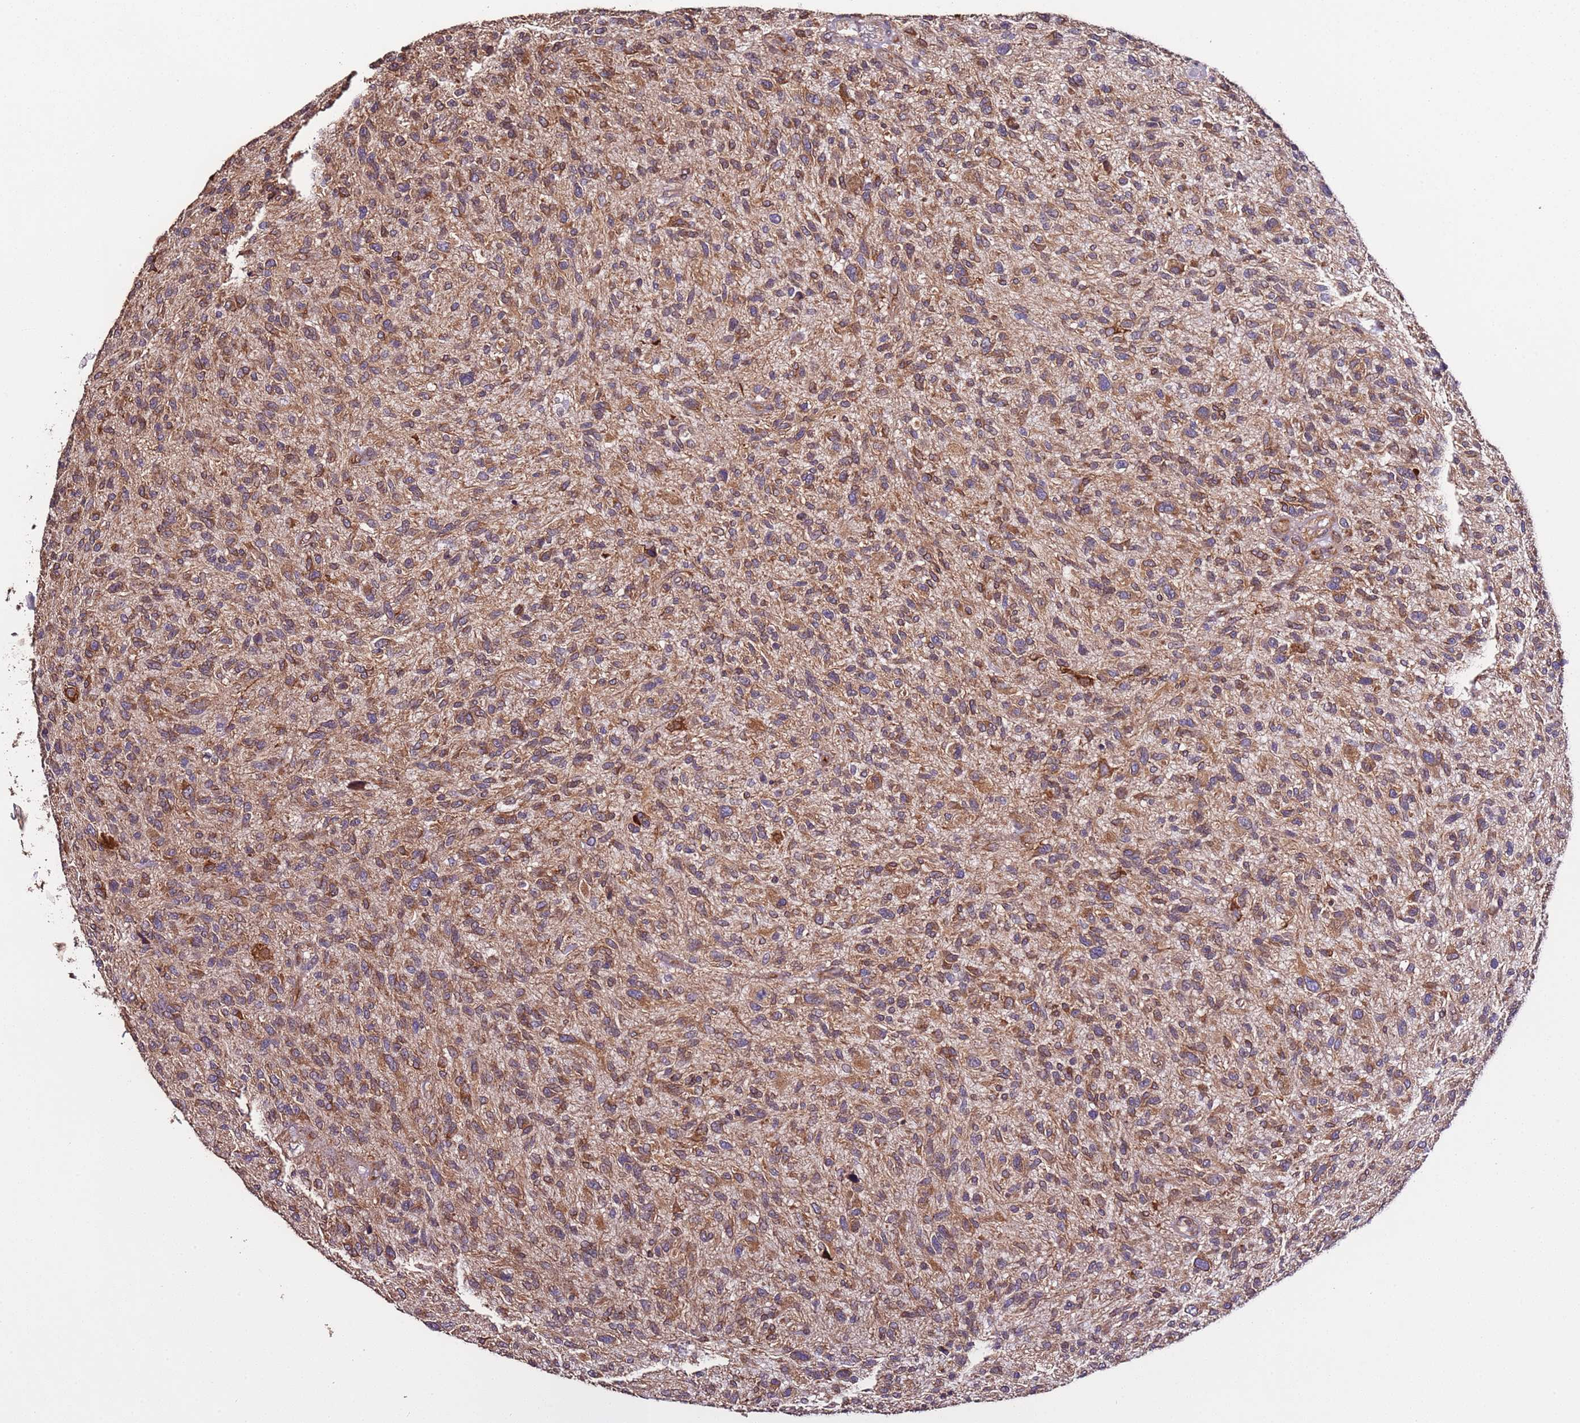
{"staining": {"intensity": "moderate", "quantity": ">75%", "location": "cytoplasmic/membranous"}, "tissue": "glioma", "cell_type": "Tumor cells", "image_type": "cancer", "snomed": [{"axis": "morphology", "description": "Glioma, malignant, High grade"}, {"axis": "topography", "description": "Brain"}], "caption": "An image of human glioma stained for a protein exhibits moderate cytoplasmic/membranous brown staining in tumor cells.", "gene": "SLC41A3", "patient": {"sex": "male", "age": 47}}